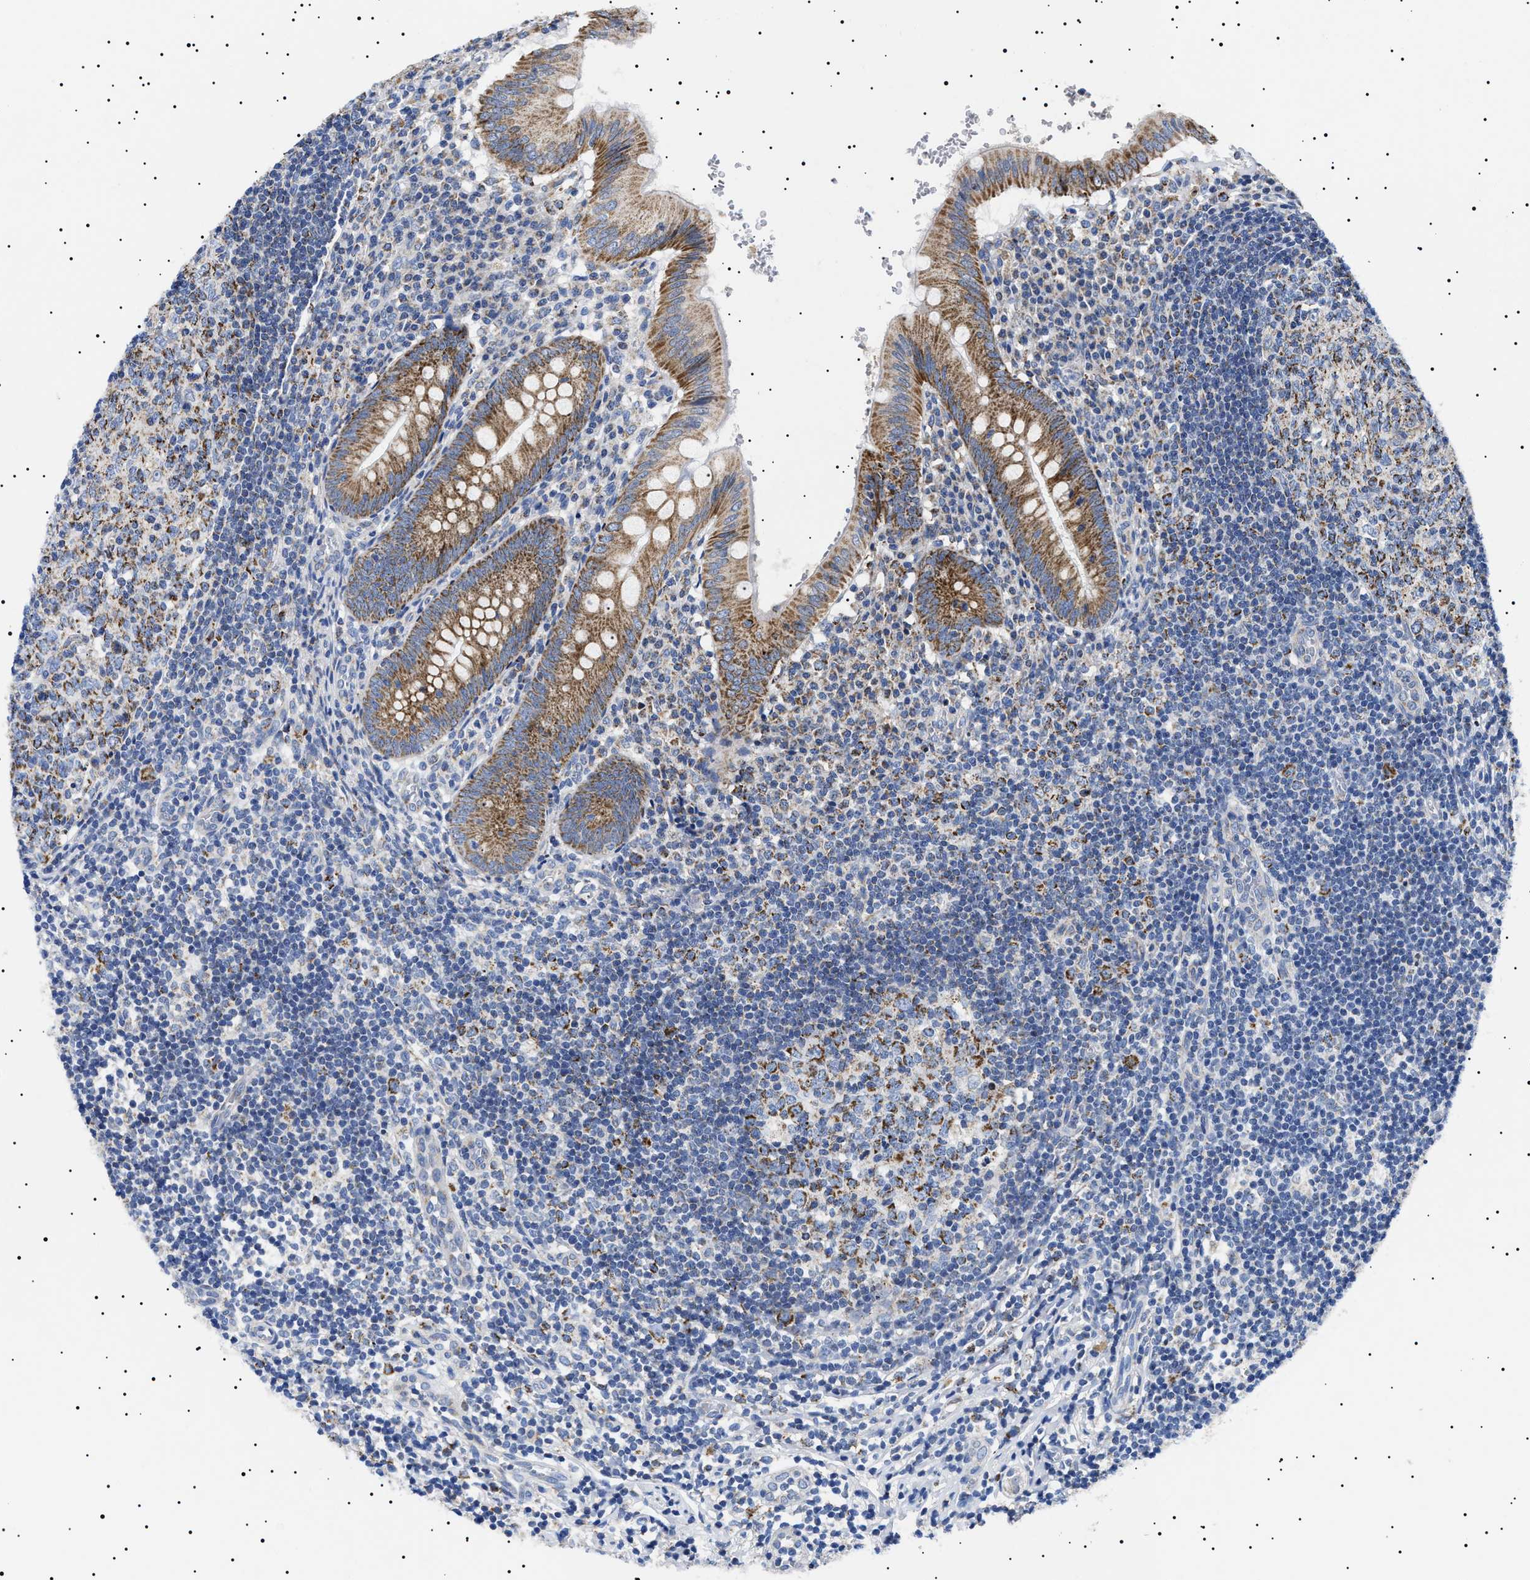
{"staining": {"intensity": "moderate", "quantity": ">75%", "location": "cytoplasmic/membranous"}, "tissue": "appendix", "cell_type": "Glandular cells", "image_type": "normal", "snomed": [{"axis": "morphology", "description": "Normal tissue, NOS"}, {"axis": "topography", "description": "Appendix"}], "caption": "Immunohistochemistry (DAB (3,3'-diaminobenzidine)) staining of benign appendix exhibits moderate cytoplasmic/membranous protein staining in approximately >75% of glandular cells. (DAB (3,3'-diaminobenzidine) = brown stain, brightfield microscopy at high magnification).", "gene": "CHRDL2", "patient": {"sex": "male", "age": 8}}